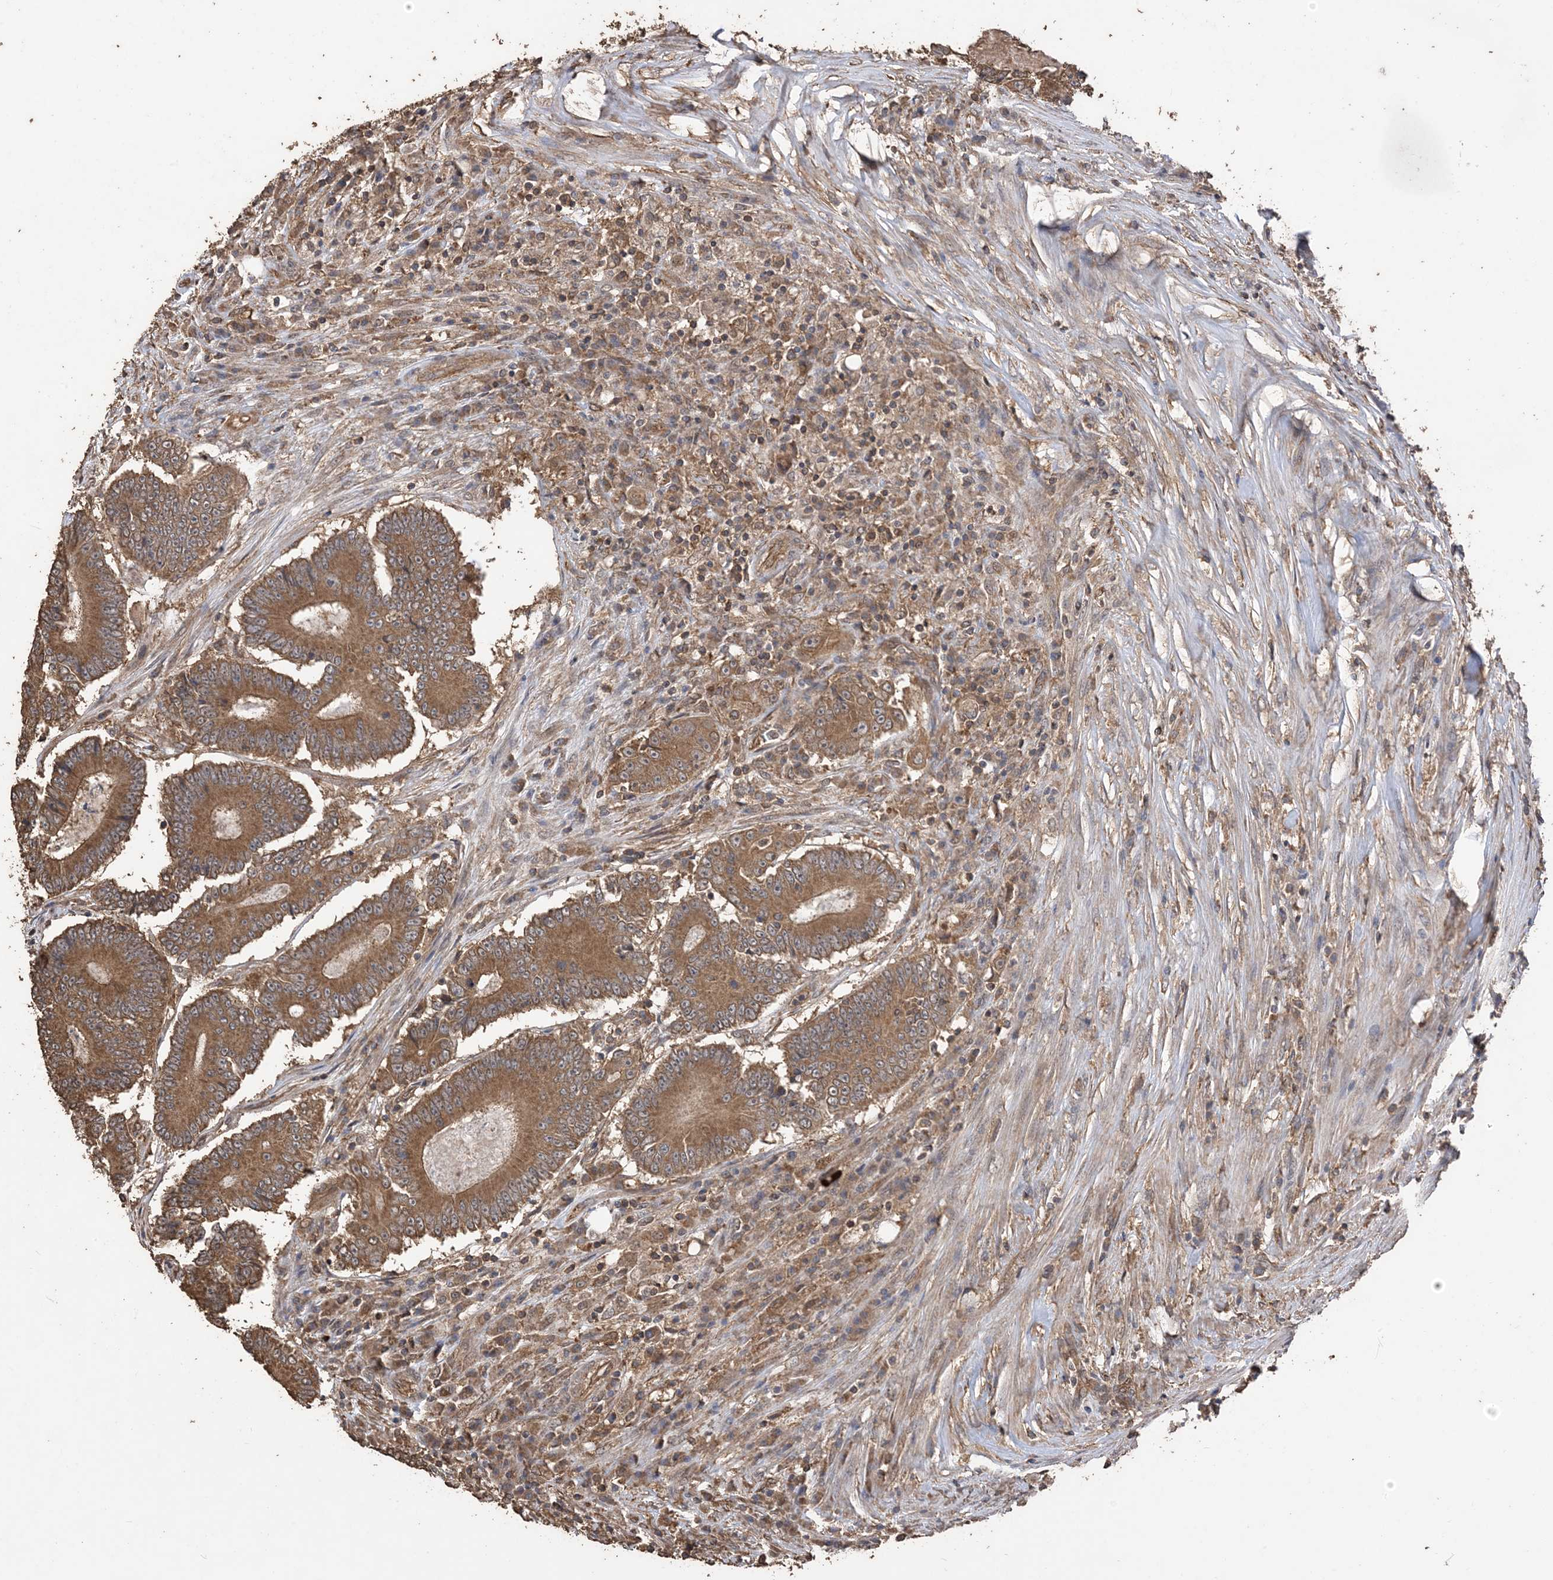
{"staining": {"intensity": "moderate", "quantity": ">75%", "location": "cytoplasmic/membranous"}, "tissue": "colorectal cancer", "cell_type": "Tumor cells", "image_type": "cancer", "snomed": [{"axis": "morphology", "description": "Adenocarcinoma, NOS"}, {"axis": "topography", "description": "Colon"}], "caption": "Human colorectal adenocarcinoma stained with a protein marker displays moderate staining in tumor cells.", "gene": "ZKSCAN5", "patient": {"sex": "male", "age": 83}}